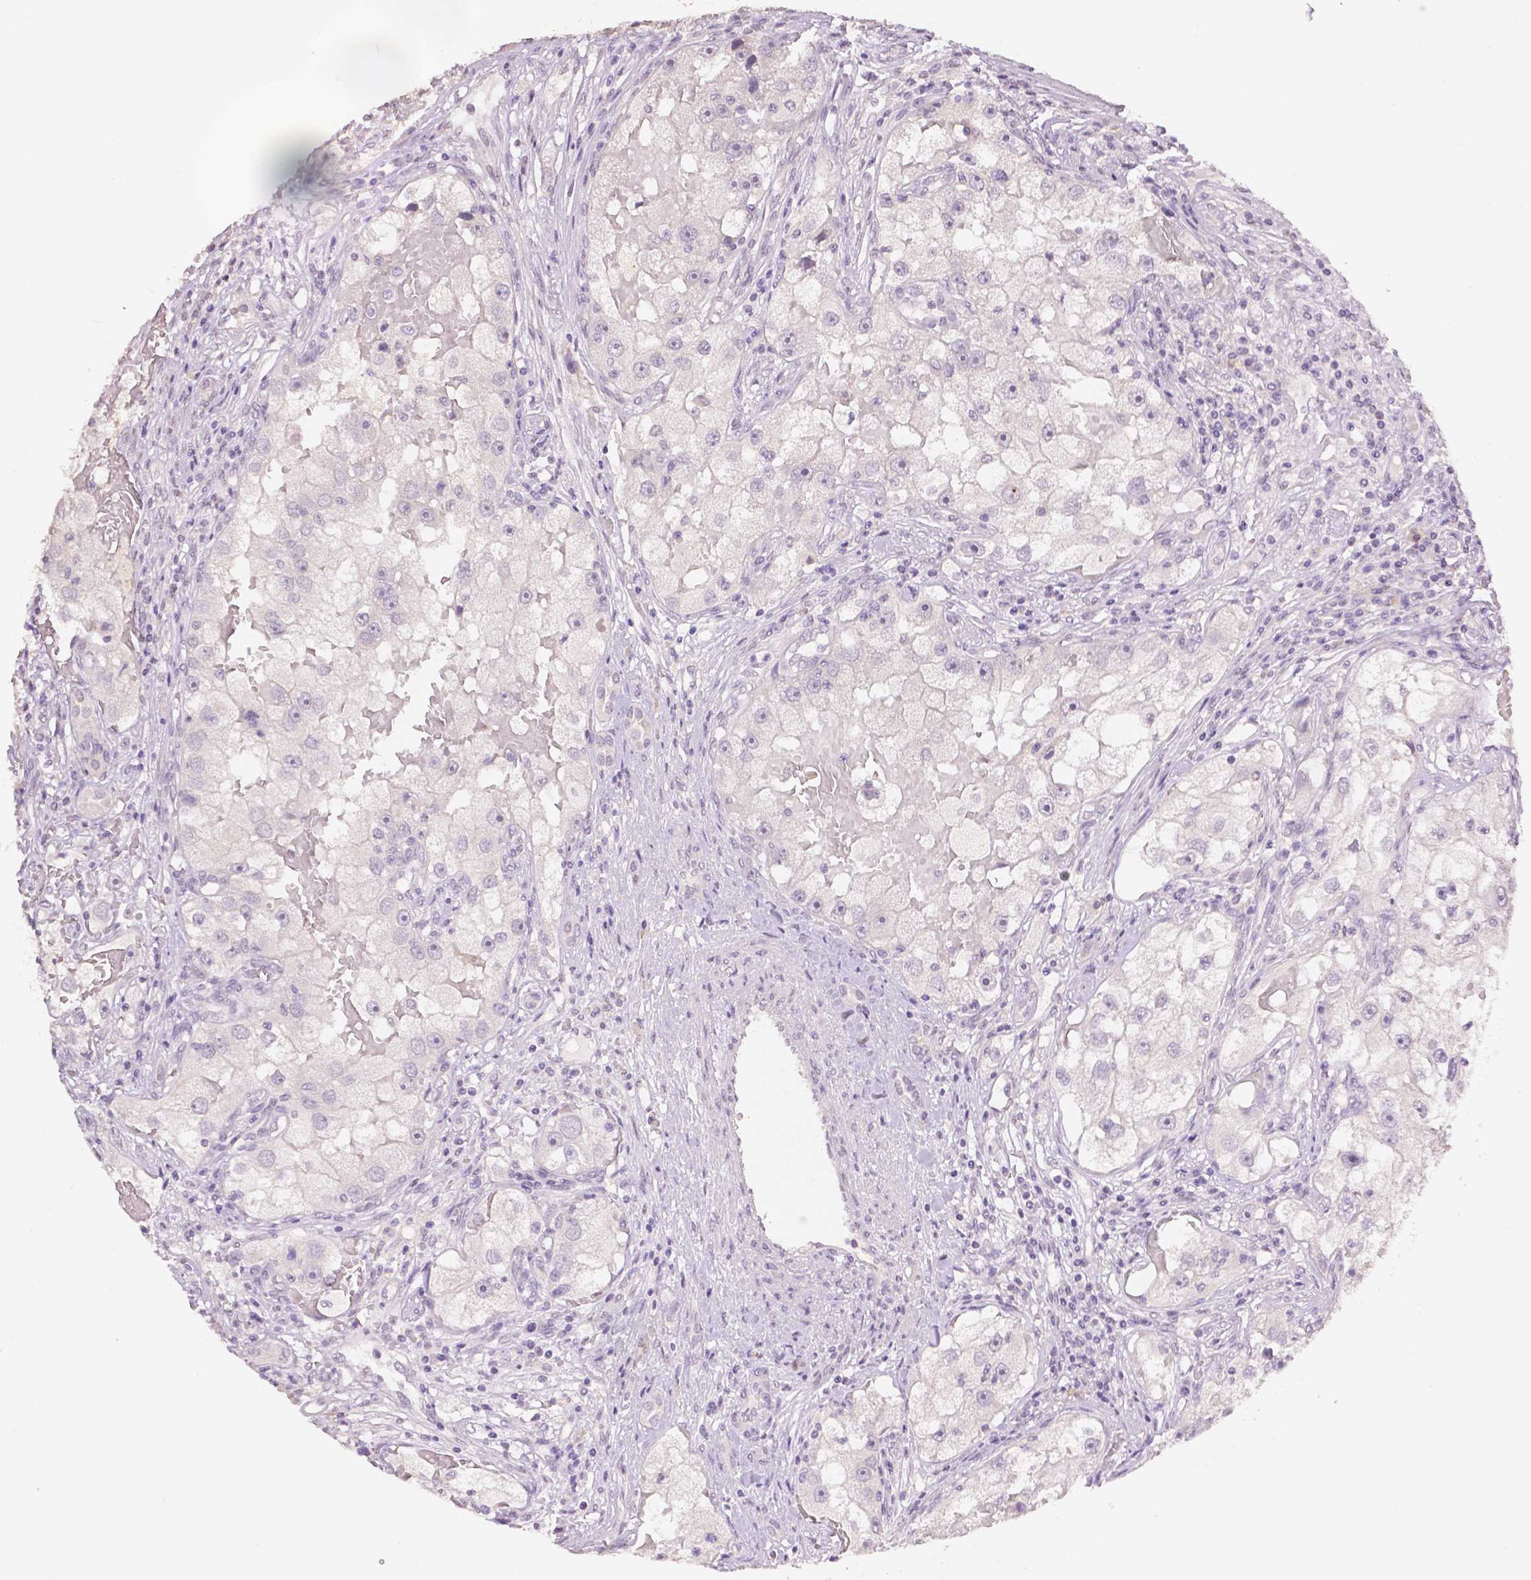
{"staining": {"intensity": "weak", "quantity": "<25%", "location": "nuclear"}, "tissue": "renal cancer", "cell_type": "Tumor cells", "image_type": "cancer", "snomed": [{"axis": "morphology", "description": "Adenocarcinoma, NOS"}, {"axis": "topography", "description": "Kidney"}], "caption": "This is an immunohistochemistry (IHC) image of renal cancer (adenocarcinoma). There is no expression in tumor cells.", "gene": "TGM1", "patient": {"sex": "male", "age": 63}}